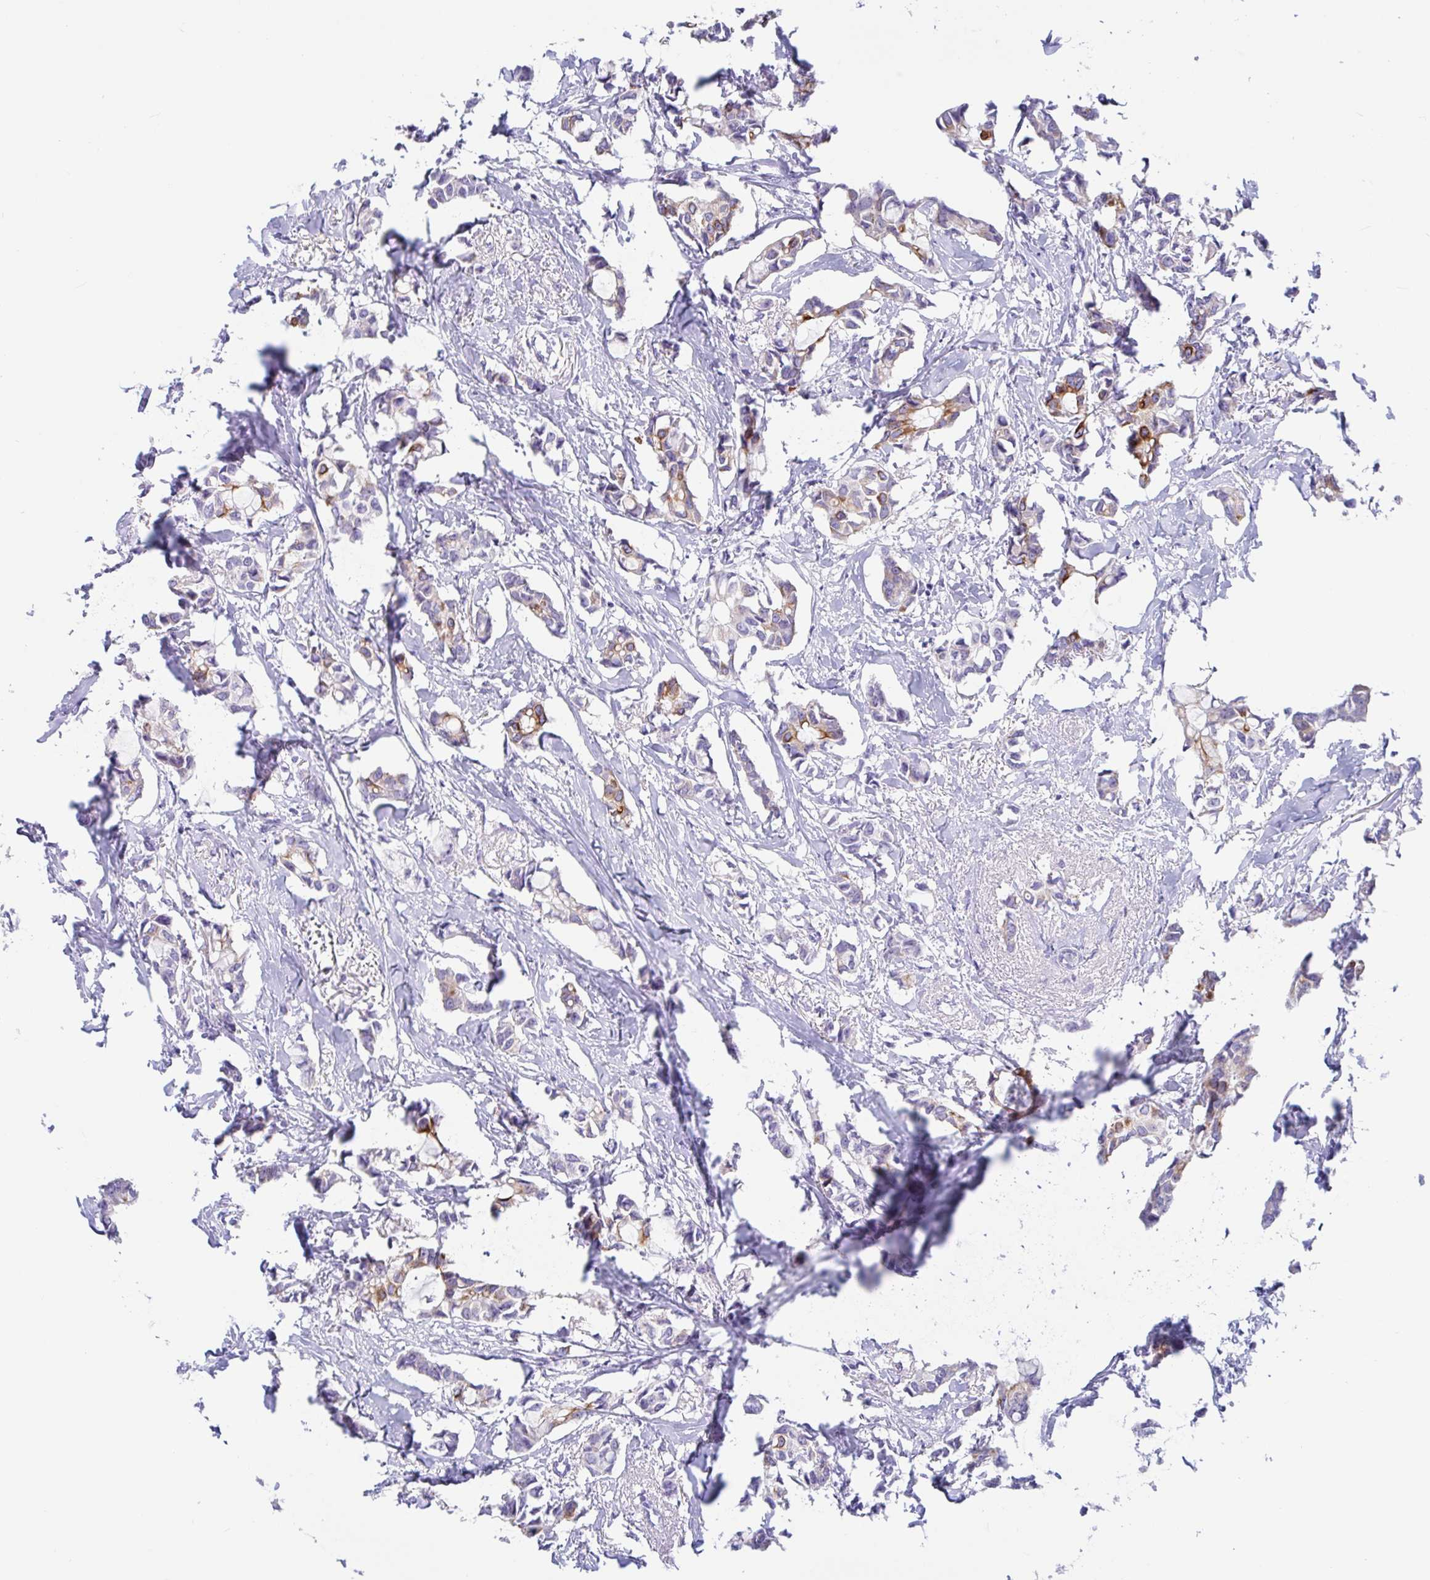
{"staining": {"intensity": "moderate", "quantity": "25%-75%", "location": "cytoplasmic/membranous"}, "tissue": "breast cancer", "cell_type": "Tumor cells", "image_type": "cancer", "snomed": [{"axis": "morphology", "description": "Duct carcinoma"}, {"axis": "topography", "description": "Breast"}], "caption": "This is a histology image of IHC staining of intraductal carcinoma (breast), which shows moderate positivity in the cytoplasmic/membranous of tumor cells.", "gene": "OR6N2", "patient": {"sex": "female", "age": 73}}